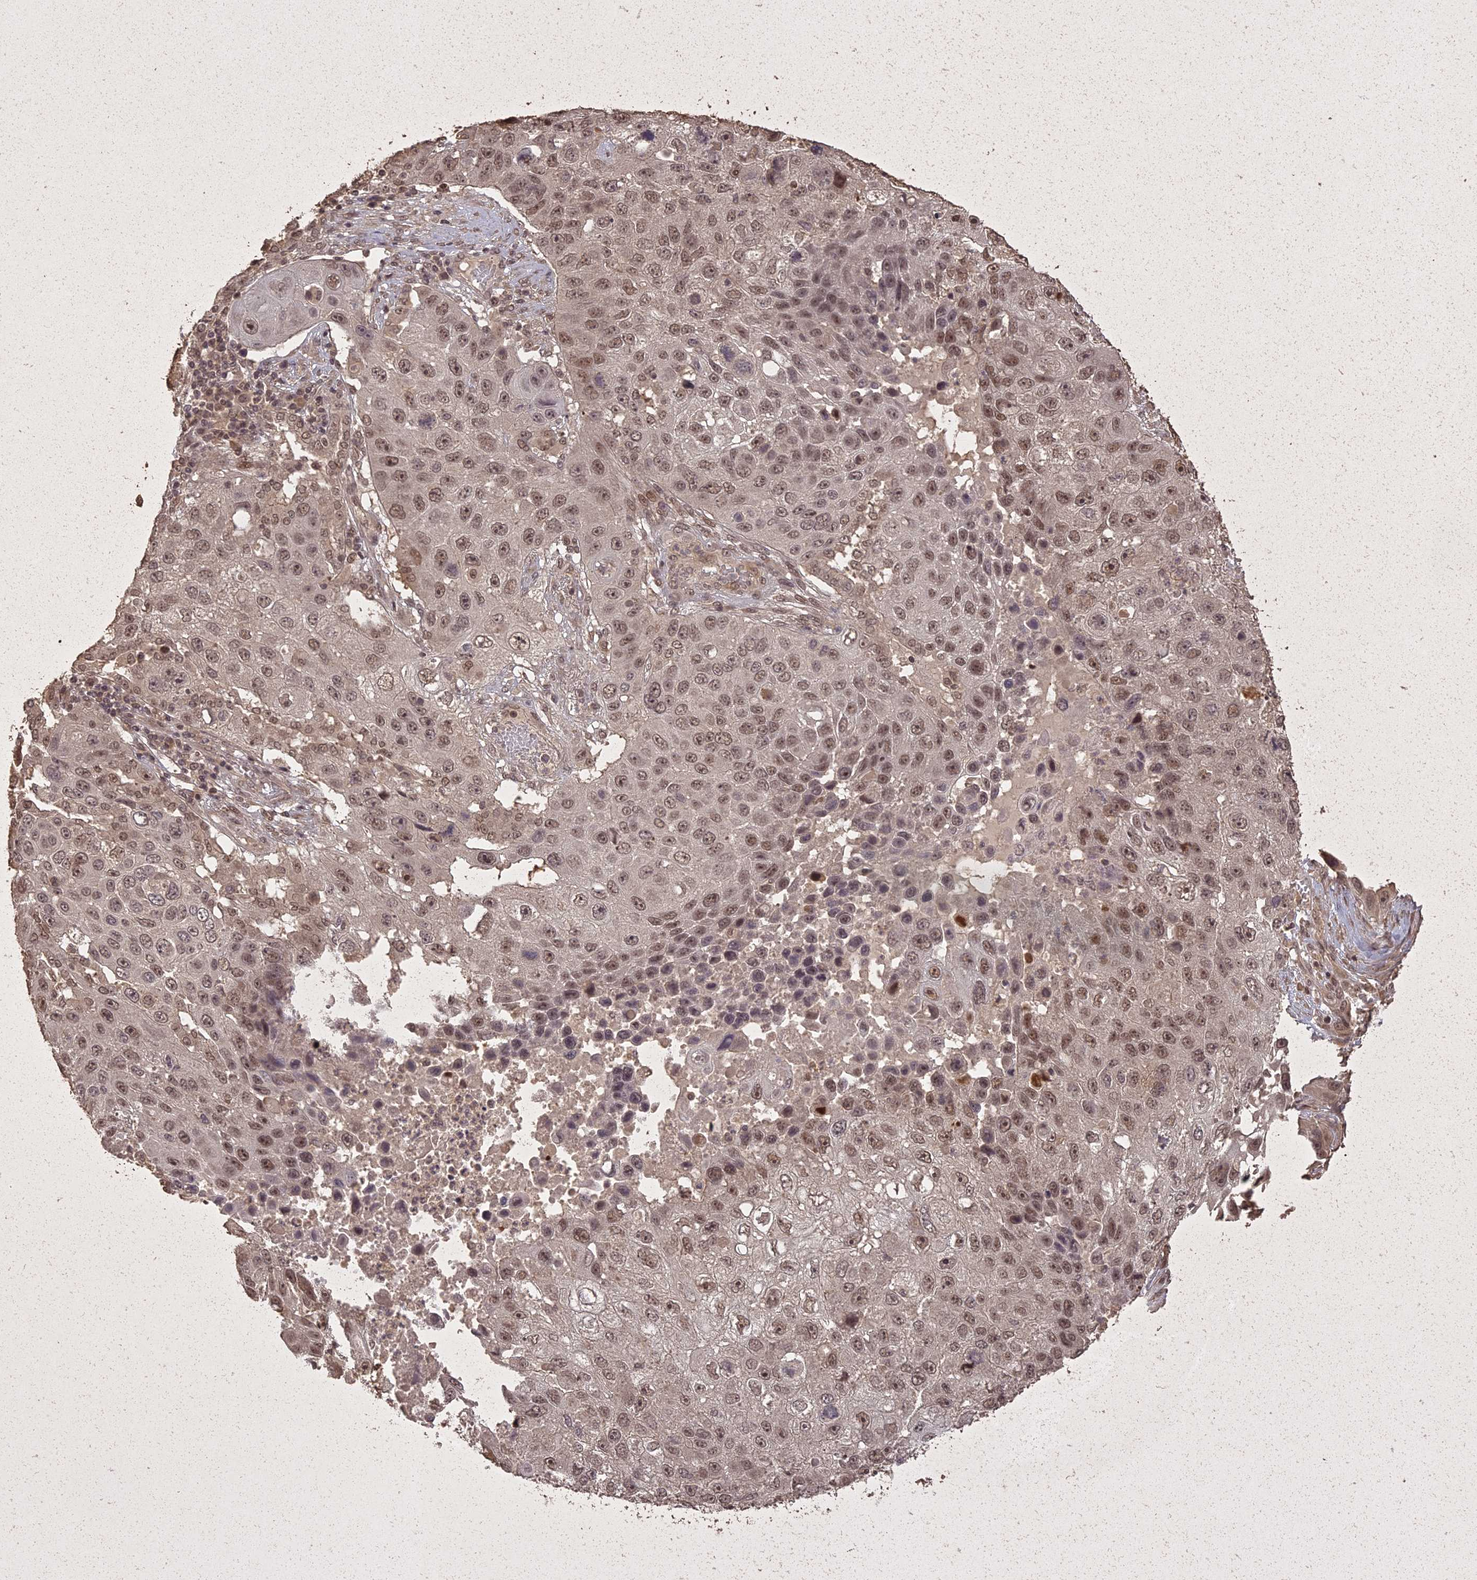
{"staining": {"intensity": "moderate", "quantity": ">75%", "location": "nuclear"}, "tissue": "lung cancer", "cell_type": "Tumor cells", "image_type": "cancer", "snomed": [{"axis": "morphology", "description": "Squamous cell carcinoma, NOS"}, {"axis": "topography", "description": "Lung"}], "caption": "Protein expression analysis of squamous cell carcinoma (lung) displays moderate nuclear expression in approximately >75% of tumor cells.", "gene": "LIN37", "patient": {"sex": "male", "age": 61}}